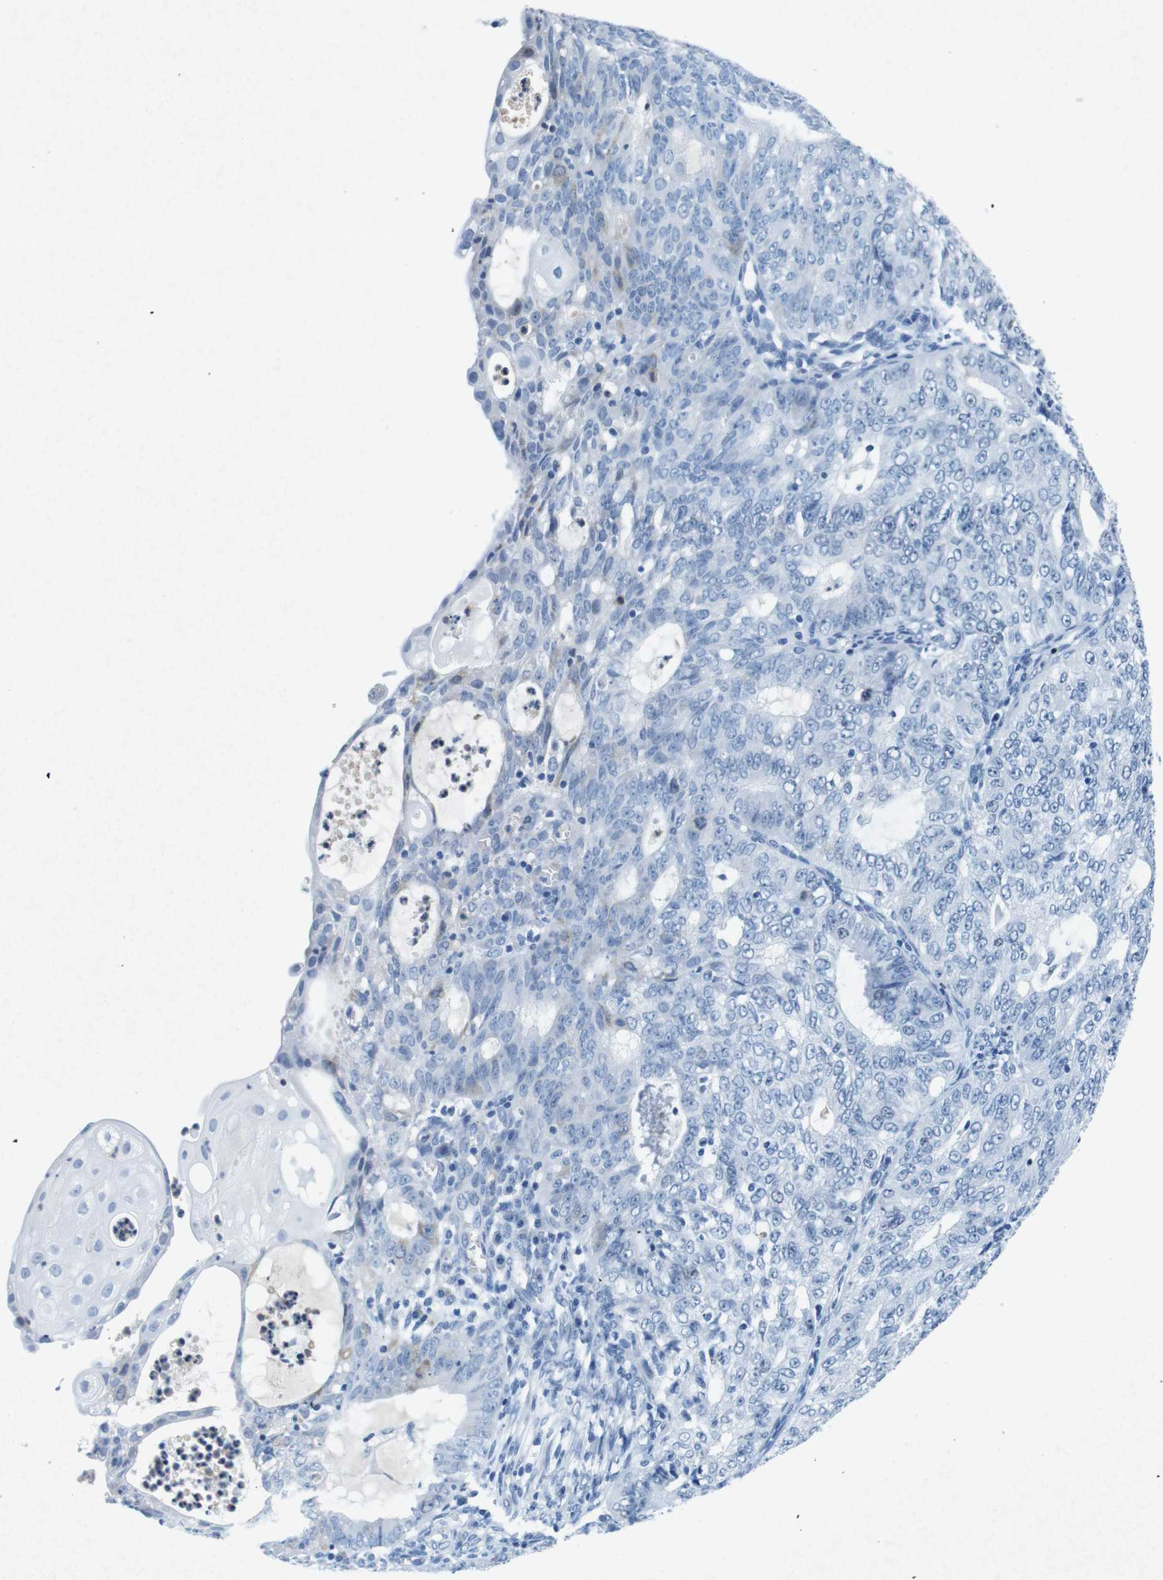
{"staining": {"intensity": "negative", "quantity": "none", "location": "none"}, "tissue": "endometrial cancer", "cell_type": "Tumor cells", "image_type": "cancer", "snomed": [{"axis": "morphology", "description": "Adenocarcinoma, NOS"}, {"axis": "topography", "description": "Endometrium"}], "caption": "Photomicrograph shows no significant protein expression in tumor cells of endometrial cancer.", "gene": "CTAG1B", "patient": {"sex": "female", "age": 32}}